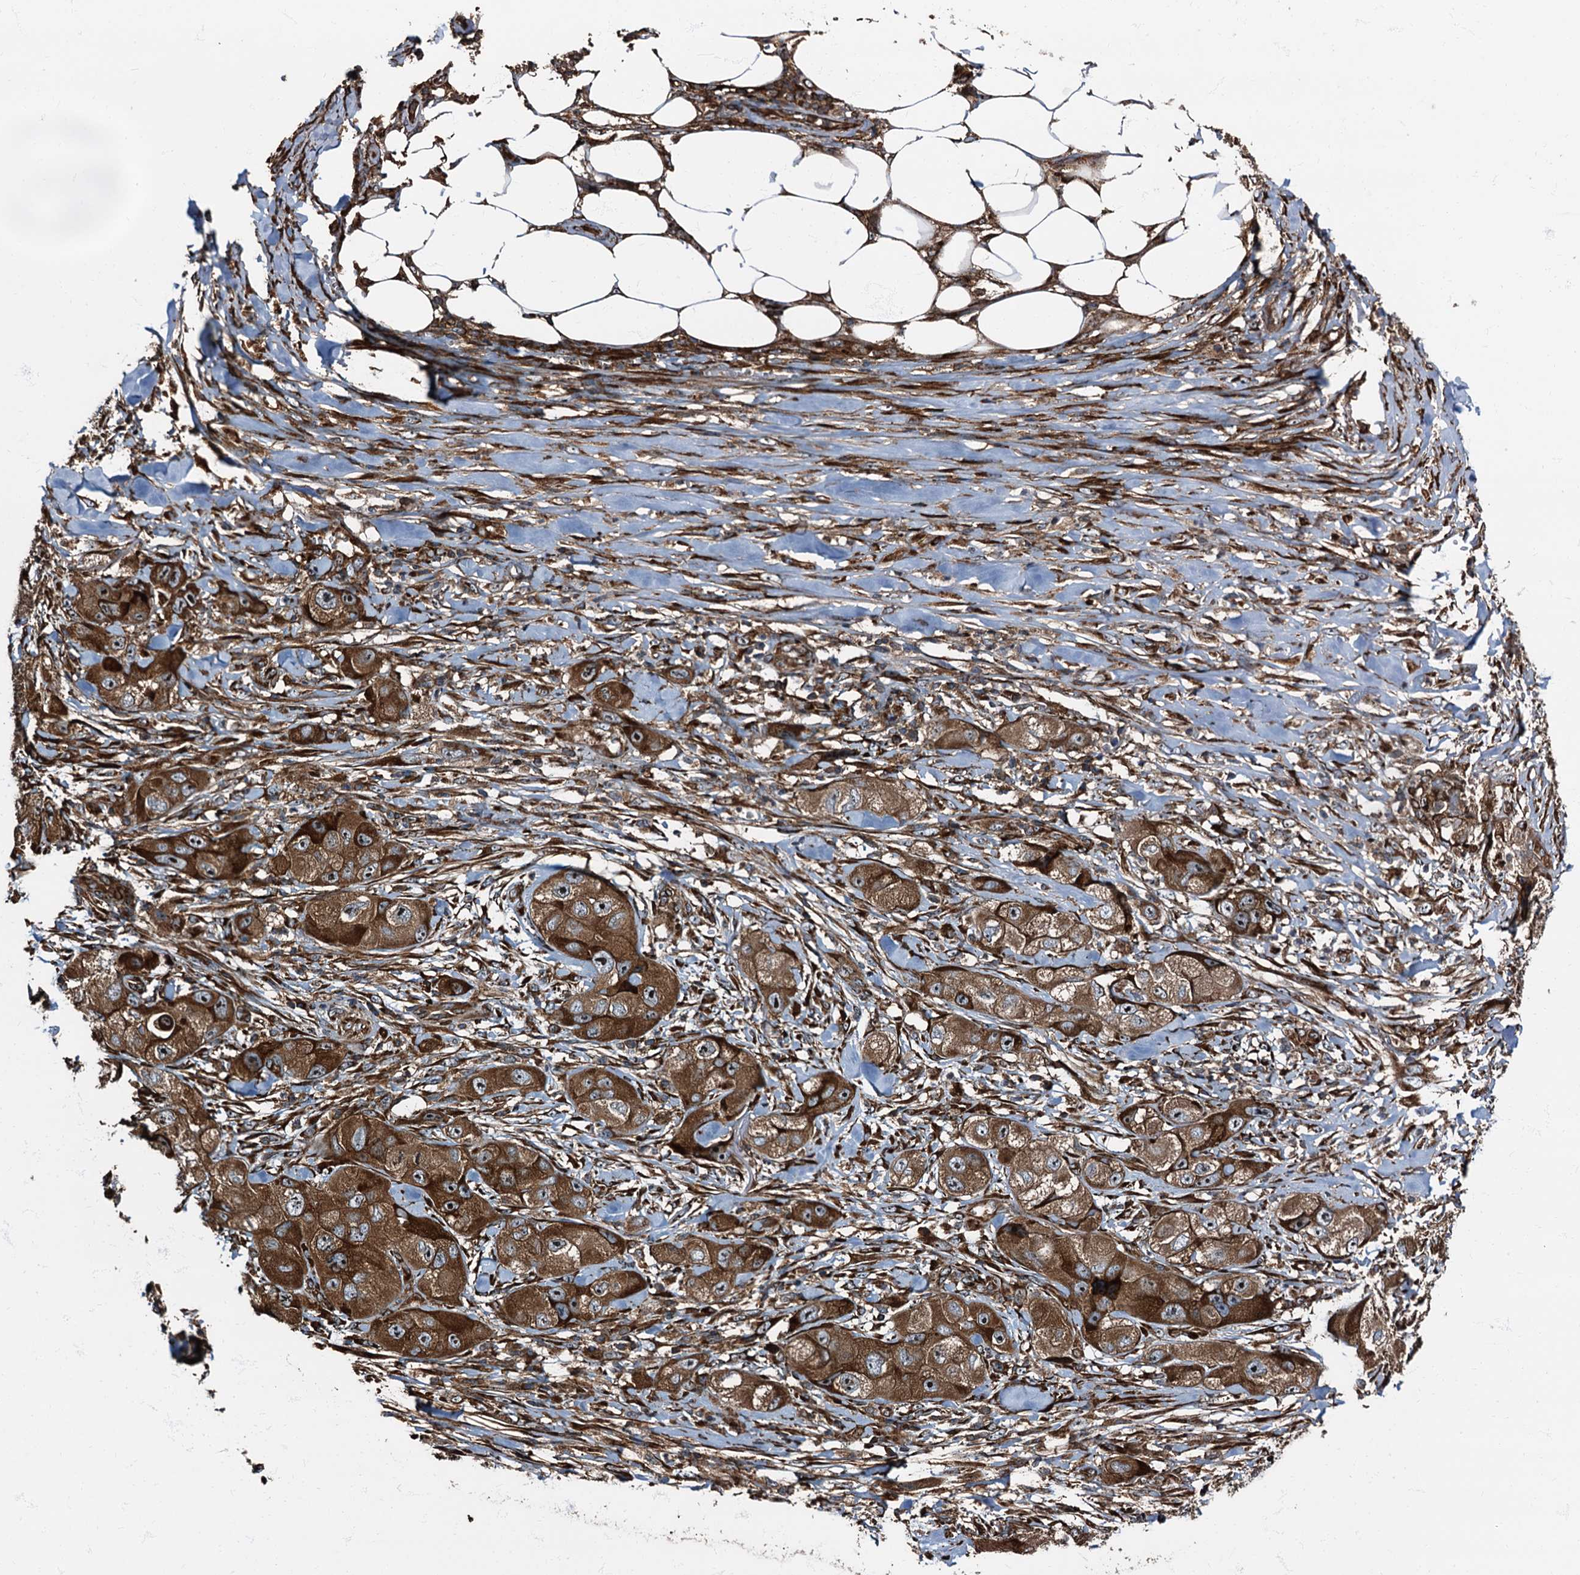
{"staining": {"intensity": "strong", "quantity": ">75%", "location": "cytoplasmic/membranous,nuclear"}, "tissue": "skin cancer", "cell_type": "Tumor cells", "image_type": "cancer", "snomed": [{"axis": "morphology", "description": "Squamous cell carcinoma, NOS"}, {"axis": "topography", "description": "Skin"}, {"axis": "topography", "description": "Subcutis"}], "caption": "A high amount of strong cytoplasmic/membranous and nuclear positivity is seen in approximately >75% of tumor cells in skin cancer tissue. (brown staining indicates protein expression, while blue staining denotes nuclei).", "gene": "ATP2C1", "patient": {"sex": "male", "age": 73}}